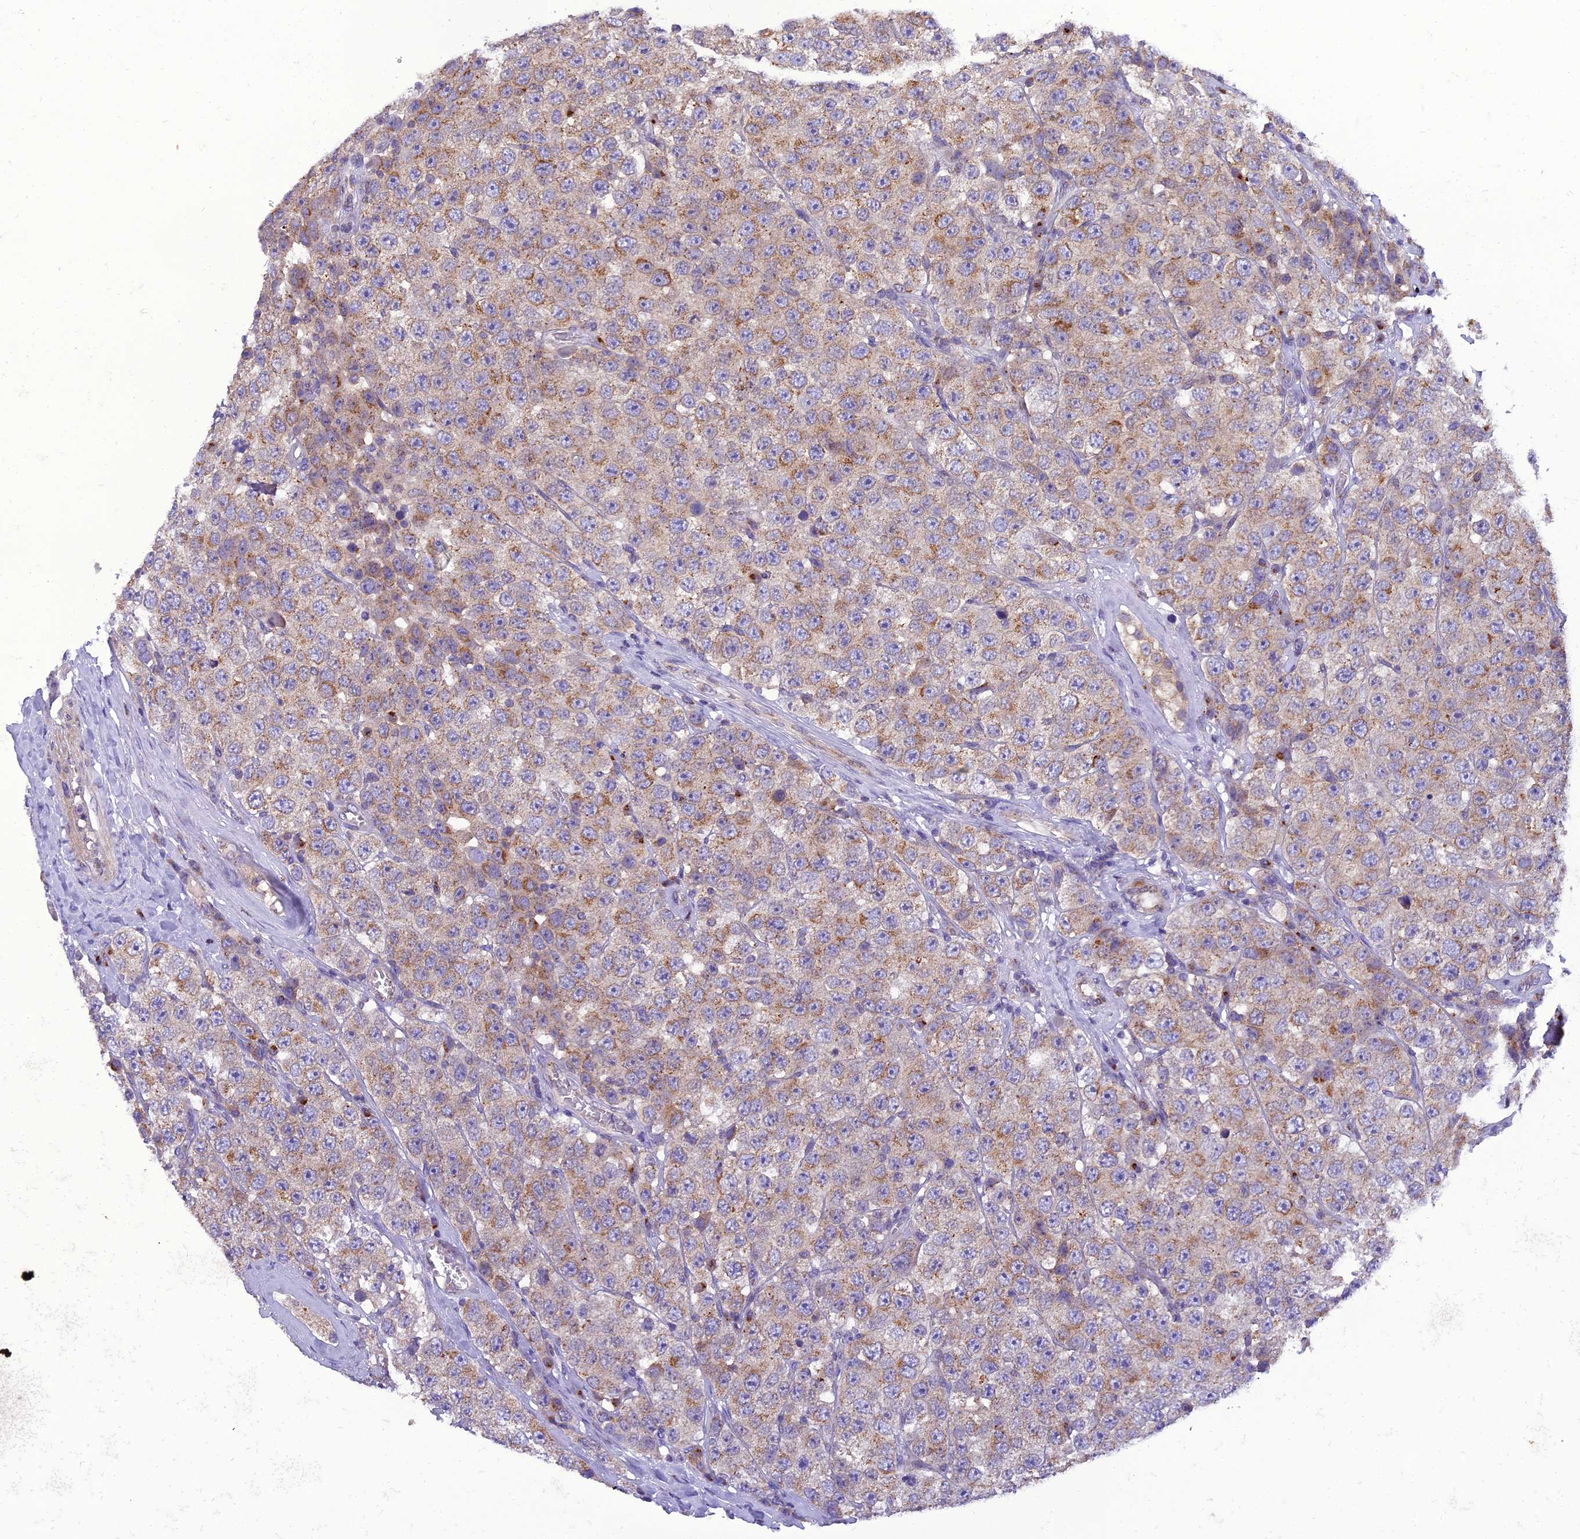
{"staining": {"intensity": "moderate", "quantity": "25%-75%", "location": "cytoplasmic/membranous"}, "tissue": "testis cancer", "cell_type": "Tumor cells", "image_type": "cancer", "snomed": [{"axis": "morphology", "description": "Seminoma, NOS"}, {"axis": "topography", "description": "Testis"}], "caption": "Protein staining exhibits moderate cytoplasmic/membranous positivity in approximately 25%-75% of tumor cells in seminoma (testis).", "gene": "GOLPH3", "patient": {"sex": "male", "age": 28}}